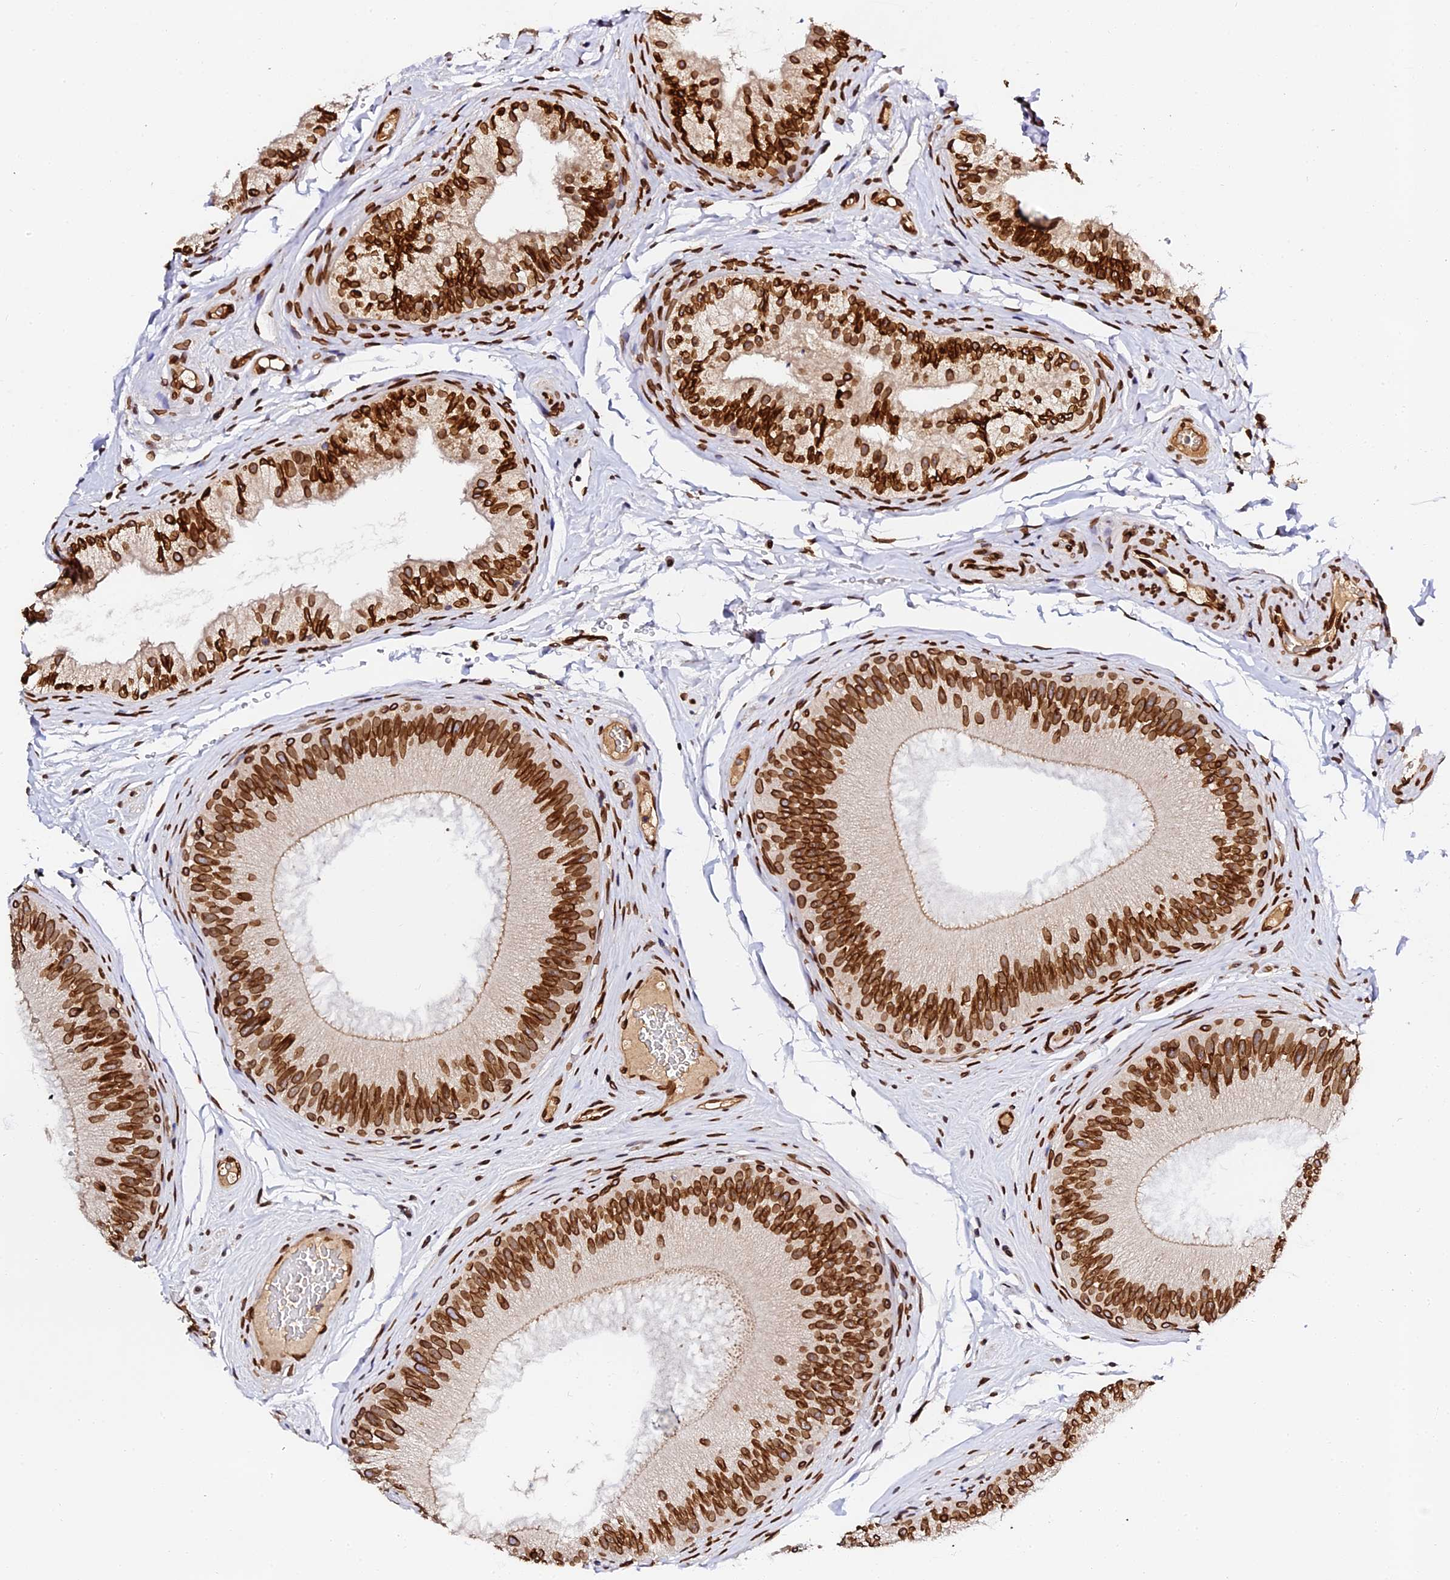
{"staining": {"intensity": "strong", "quantity": ">75%", "location": "cytoplasmic/membranous,nuclear"}, "tissue": "epididymis", "cell_type": "Glandular cells", "image_type": "normal", "snomed": [{"axis": "morphology", "description": "Normal tissue, NOS"}, {"axis": "topography", "description": "Epididymis"}], "caption": "The histopathology image displays a brown stain indicating the presence of a protein in the cytoplasmic/membranous,nuclear of glandular cells in epididymis. (Stains: DAB (3,3'-diaminobenzidine) in brown, nuclei in blue, Microscopy: brightfield microscopy at high magnification).", "gene": "ANAPC5", "patient": {"sex": "male", "age": 45}}